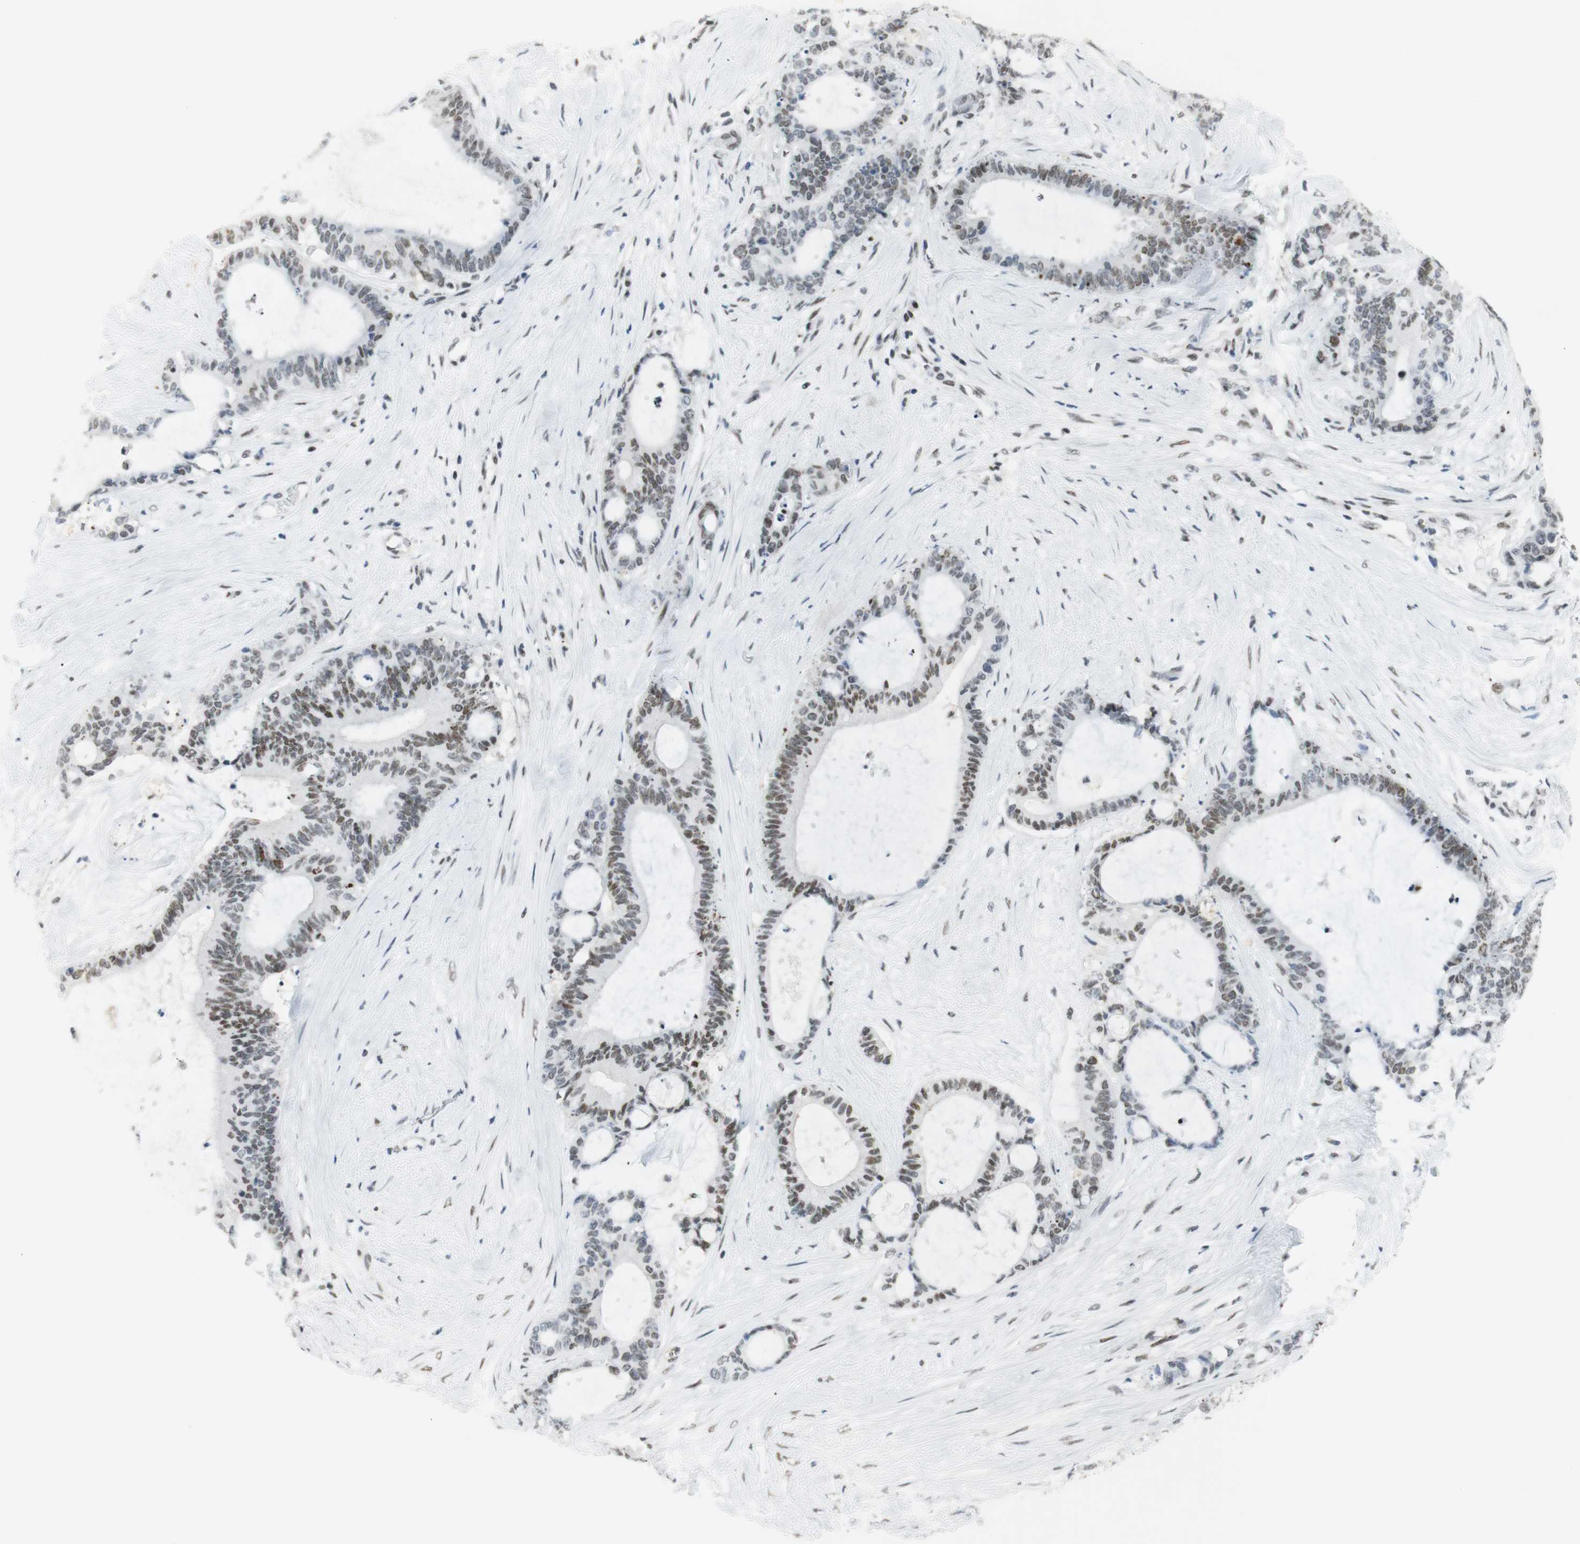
{"staining": {"intensity": "weak", "quantity": "25%-75%", "location": "nuclear"}, "tissue": "liver cancer", "cell_type": "Tumor cells", "image_type": "cancer", "snomed": [{"axis": "morphology", "description": "Cholangiocarcinoma"}, {"axis": "topography", "description": "Liver"}], "caption": "Protein analysis of liver cancer tissue demonstrates weak nuclear positivity in about 25%-75% of tumor cells.", "gene": "BMI1", "patient": {"sex": "female", "age": 73}}